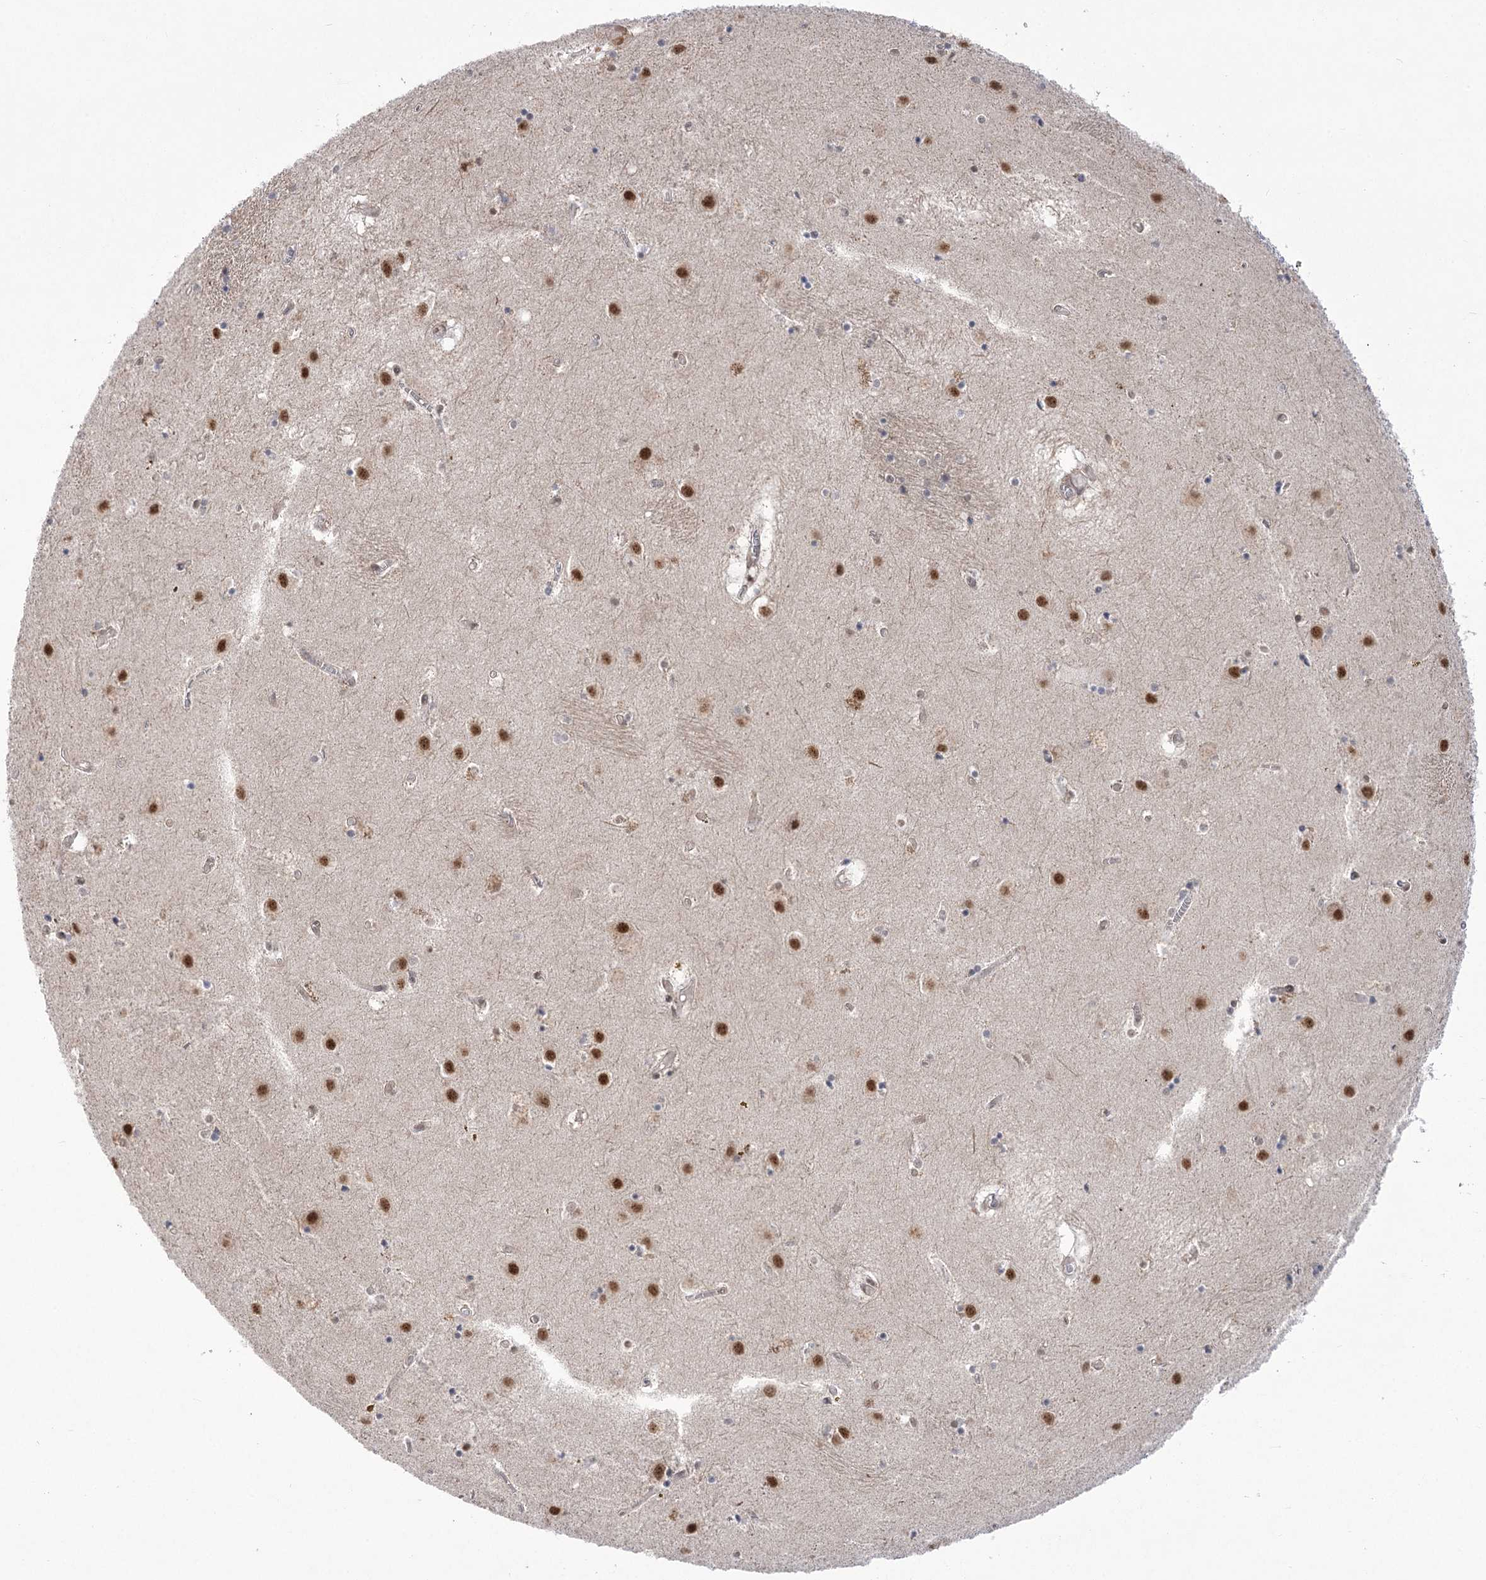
{"staining": {"intensity": "negative", "quantity": "none", "location": "none"}, "tissue": "caudate", "cell_type": "Glial cells", "image_type": "normal", "snomed": [{"axis": "morphology", "description": "Normal tissue, NOS"}, {"axis": "topography", "description": "Lateral ventricle wall"}], "caption": "IHC of normal caudate shows no positivity in glial cells. Brightfield microscopy of IHC stained with DAB (3,3'-diaminobenzidine) (brown) and hematoxylin (blue), captured at high magnification.", "gene": "ZMAT2", "patient": {"sex": "male", "age": 70}}